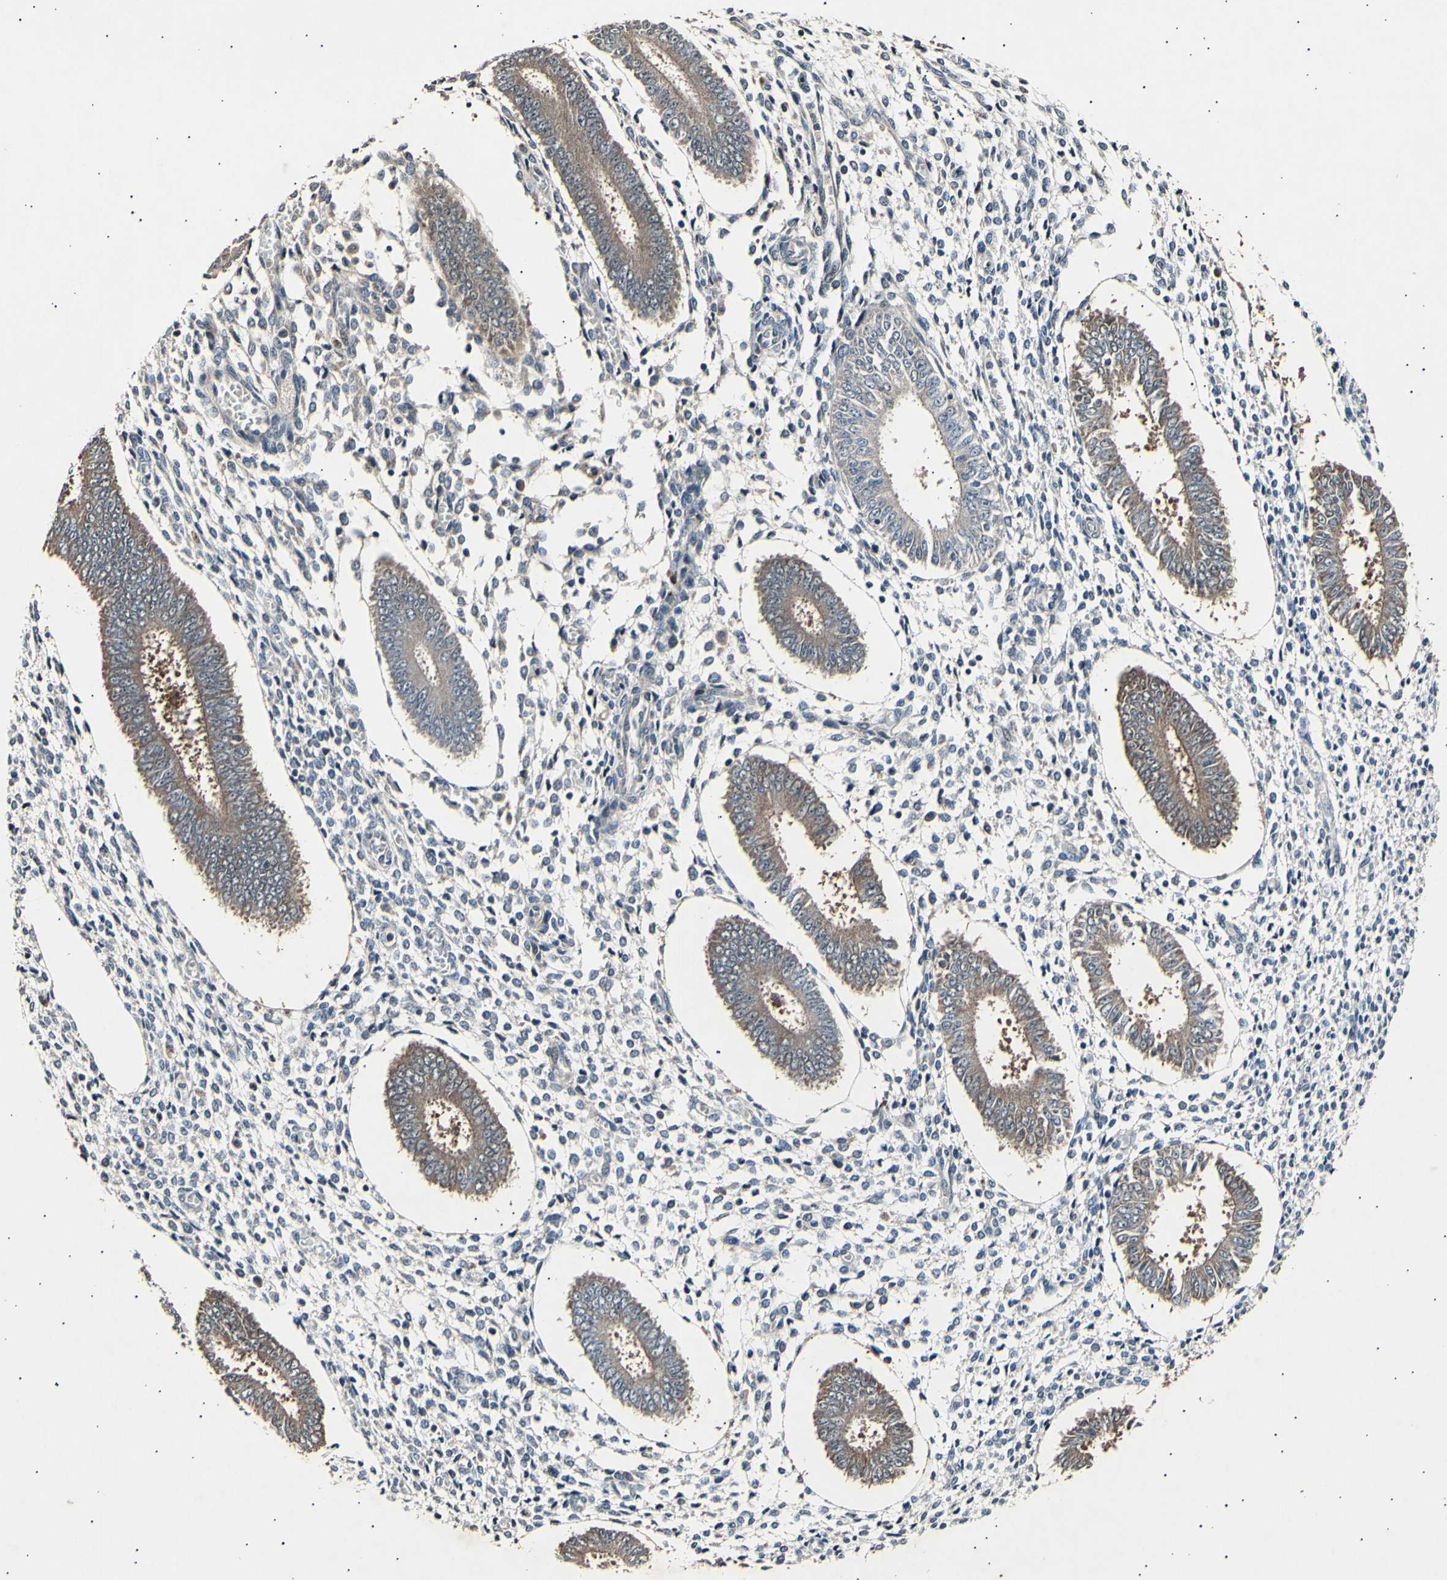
{"staining": {"intensity": "negative", "quantity": "none", "location": "none"}, "tissue": "endometrium", "cell_type": "Cells in endometrial stroma", "image_type": "normal", "snomed": [{"axis": "morphology", "description": "Normal tissue, NOS"}, {"axis": "topography", "description": "Endometrium"}], "caption": "IHC image of benign endometrium: human endometrium stained with DAB displays no significant protein staining in cells in endometrial stroma.", "gene": "ADCY3", "patient": {"sex": "female", "age": 35}}